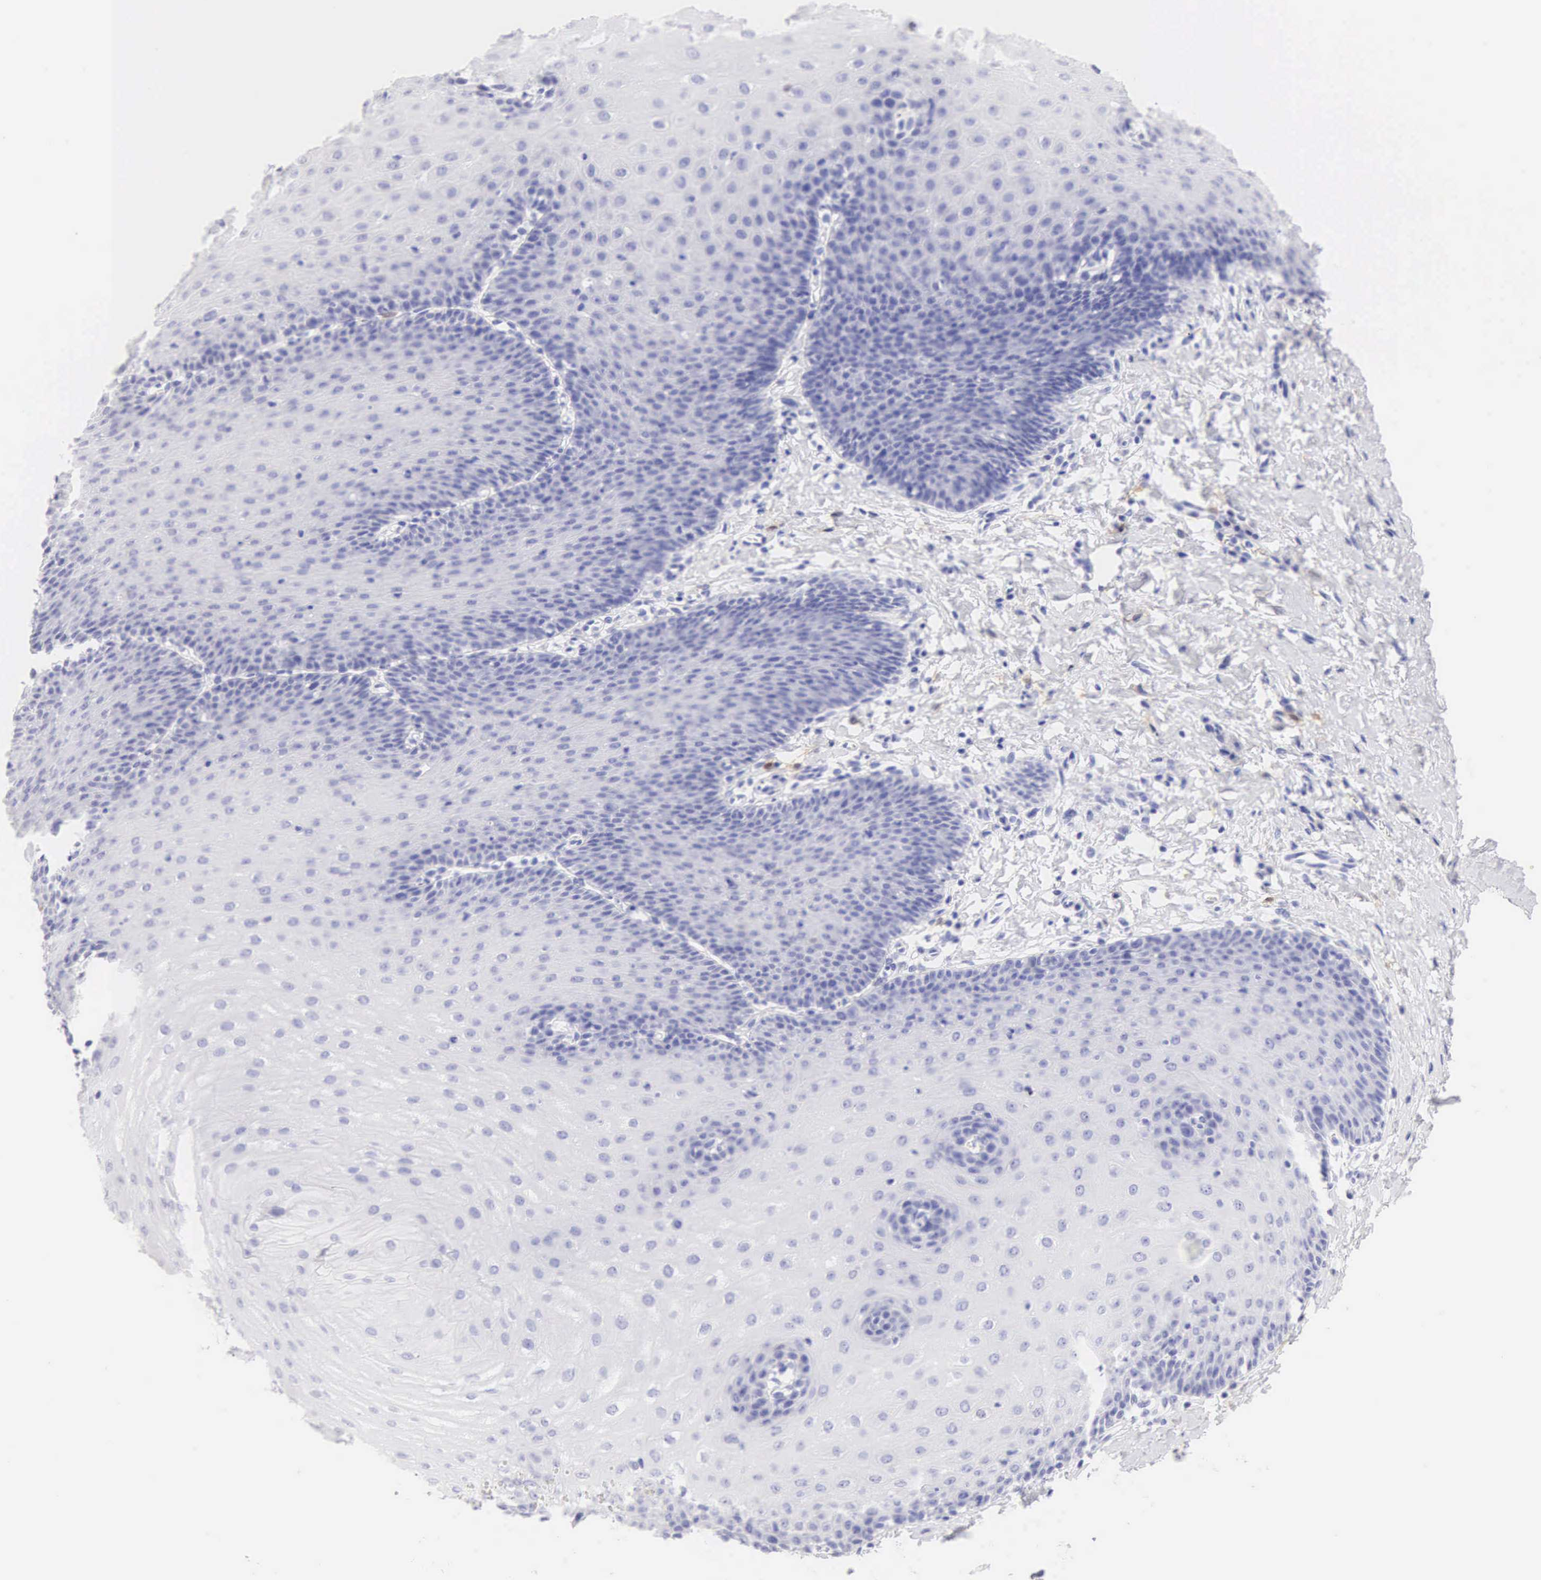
{"staining": {"intensity": "negative", "quantity": "none", "location": "none"}, "tissue": "esophagus", "cell_type": "Squamous epithelial cells", "image_type": "normal", "snomed": [{"axis": "morphology", "description": "Normal tissue, NOS"}, {"axis": "topography", "description": "Esophagus"}], "caption": "DAB immunohistochemical staining of normal esophagus displays no significant staining in squamous epithelial cells. Nuclei are stained in blue.", "gene": "CDKN2A", "patient": {"sex": "male", "age": 70}}